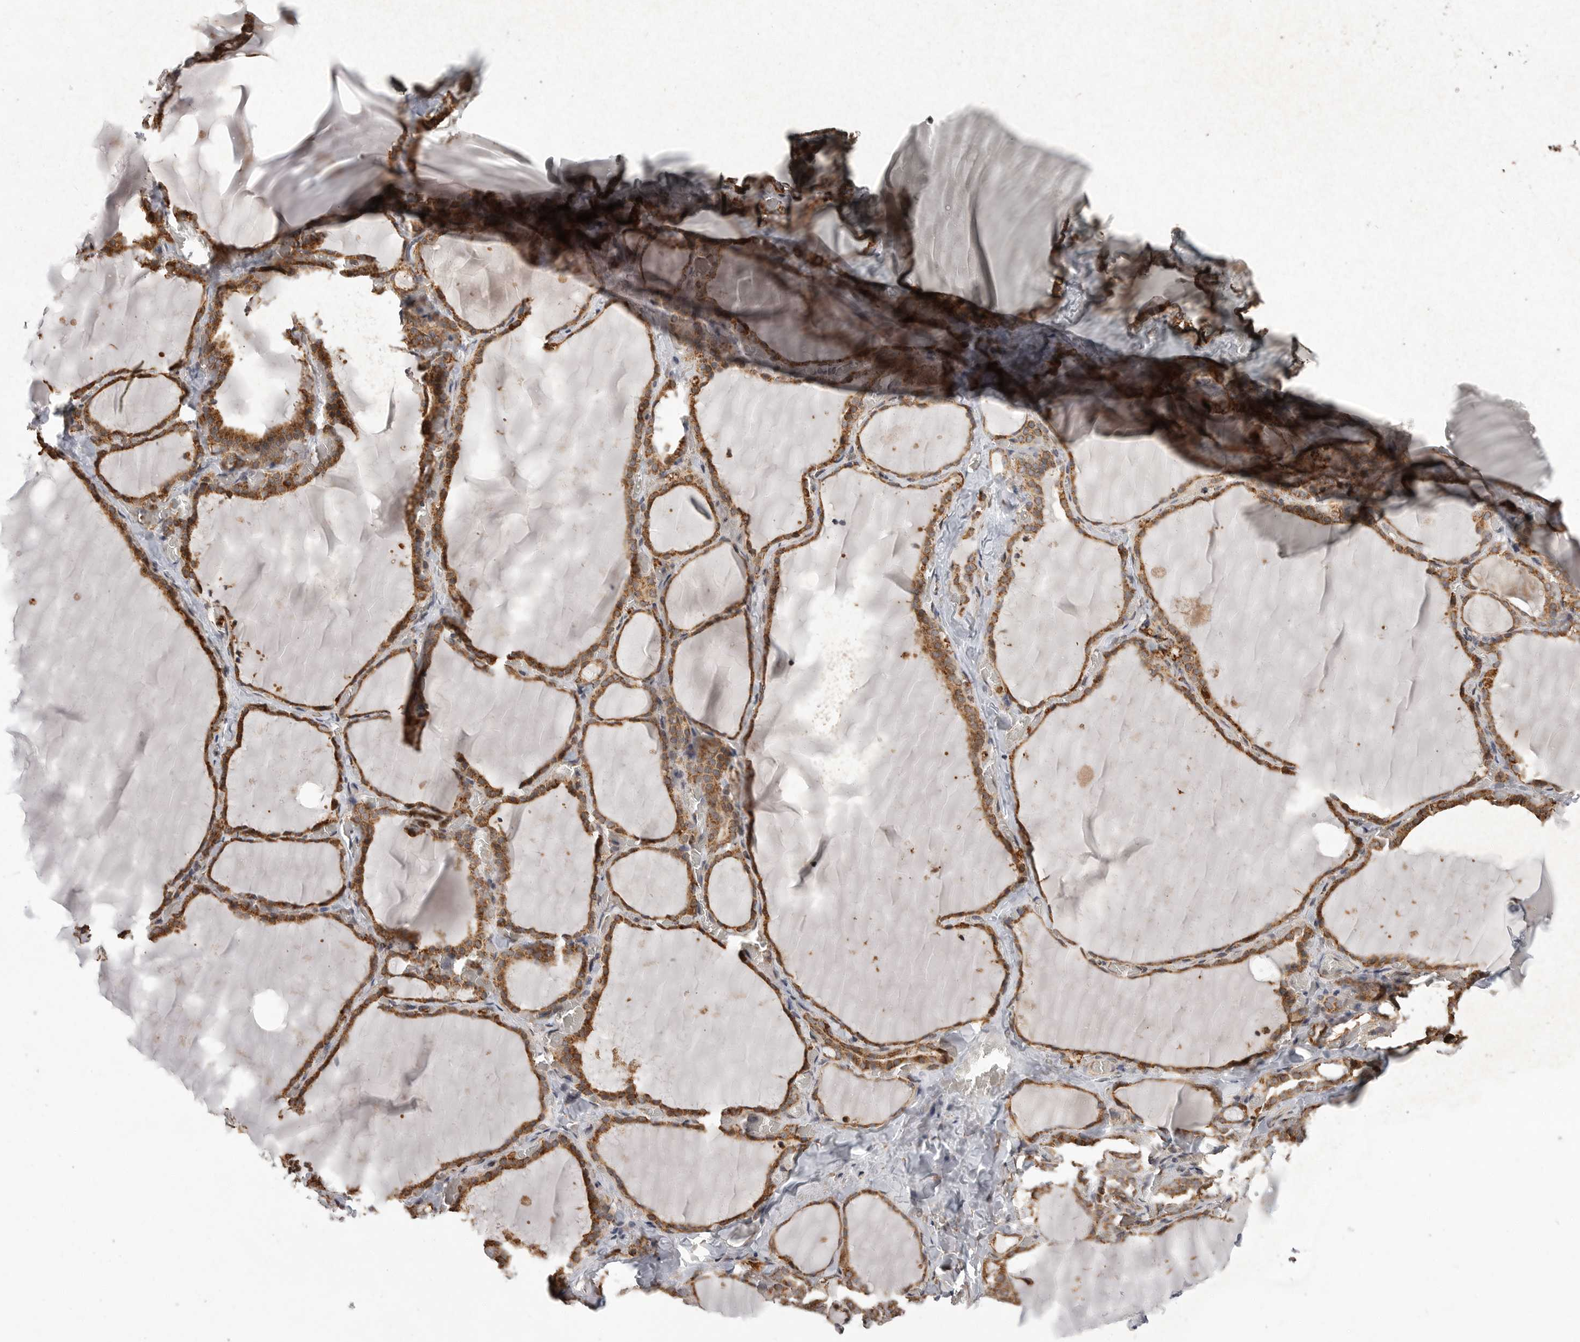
{"staining": {"intensity": "strong", "quantity": ">75%", "location": "cytoplasmic/membranous"}, "tissue": "thyroid gland", "cell_type": "Glandular cells", "image_type": "normal", "snomed": [{"axis": "morphology", "description": "Normal tissue, NOS"}, {"axis": "topography", "description": "Thyroid gland"}], "caption": "High-magnification brightfield microscopy of normal thyroid gland stained with DAB (brown) and counterstained with hematoxylin (blue). glandular cells exhibit strong cytoplasmic/membranous positivity is appreciated in about>75% of cells. (DAB IHC with brightfield microscopy, high magnification).", "gene": "GCNT2", "patient": {"sex": "female", "age": 22}}